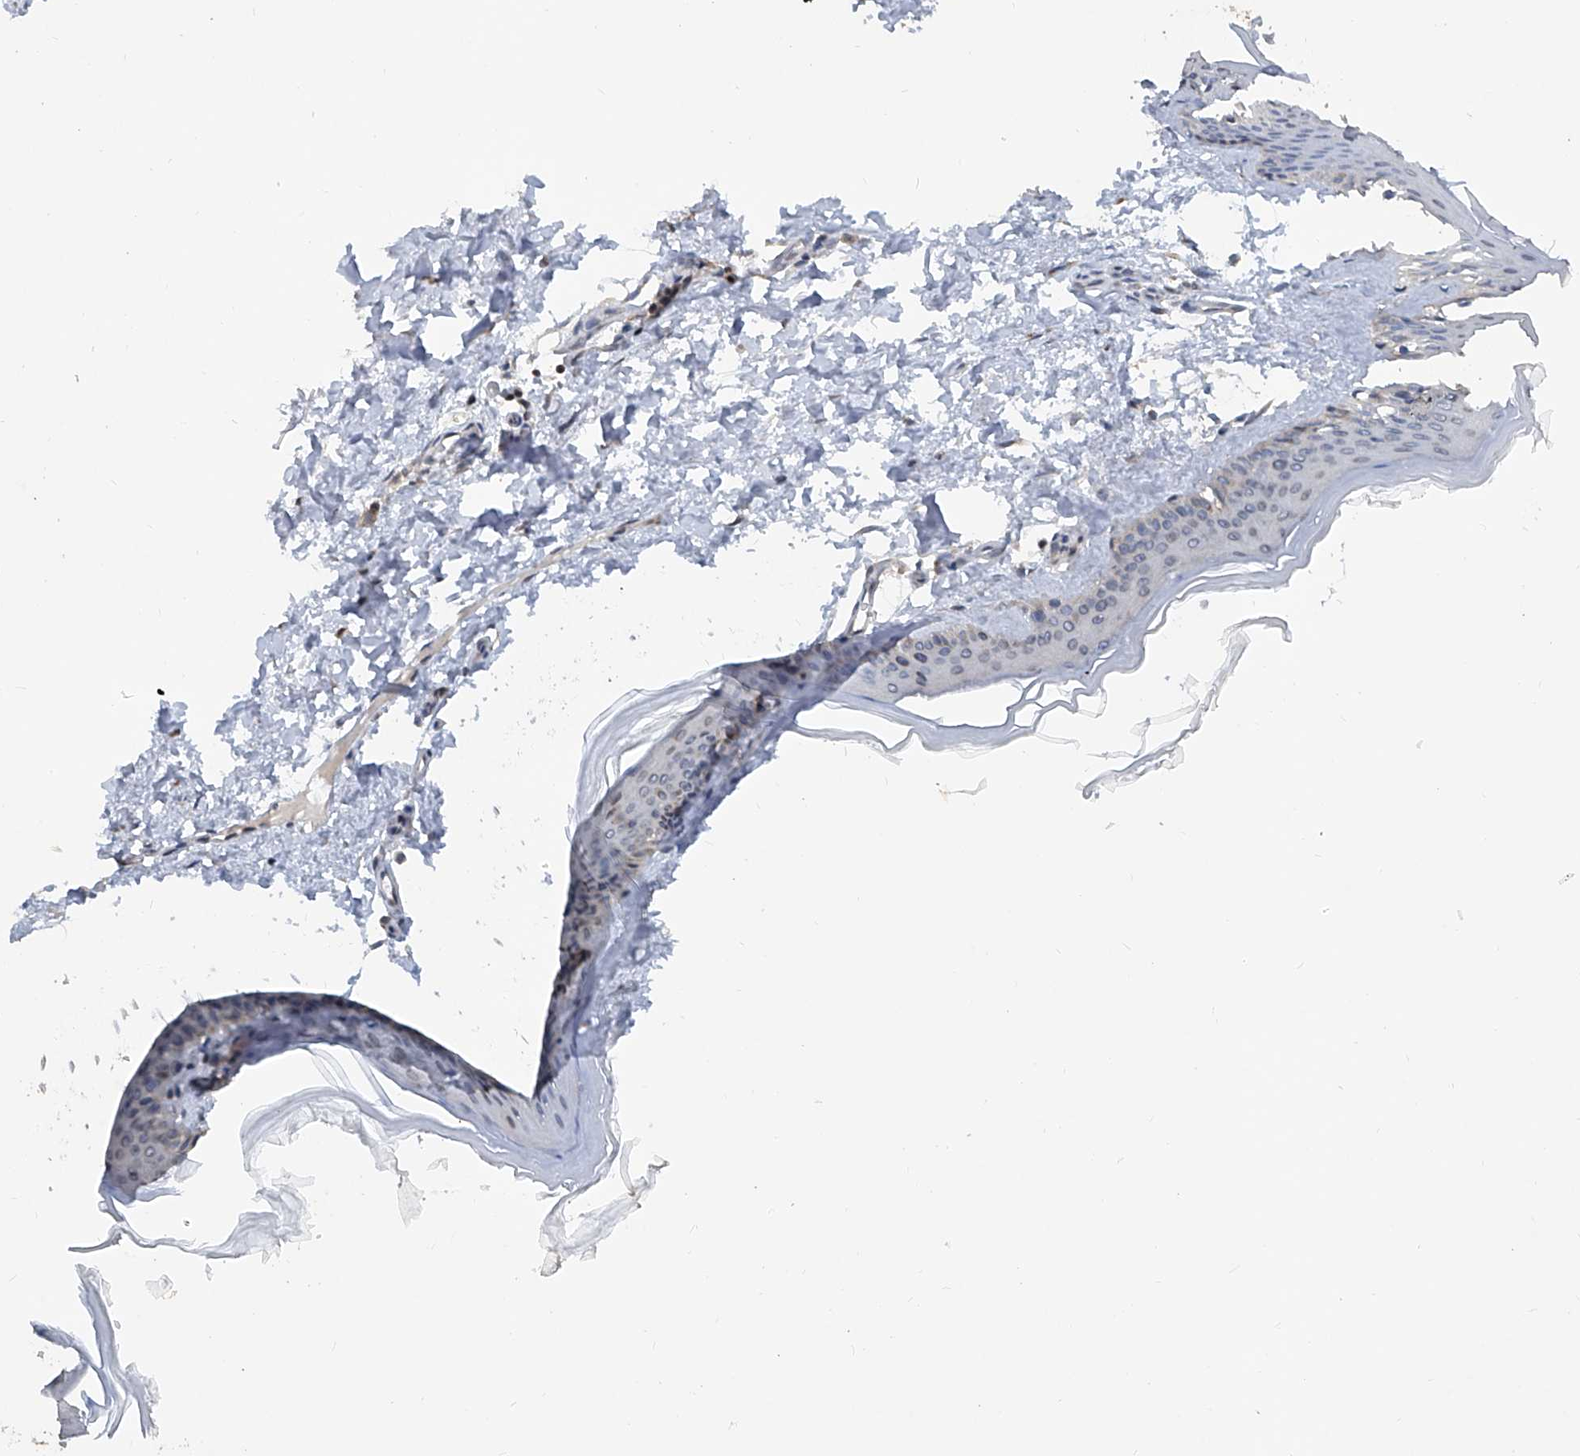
{"staining": {"intensity": "weak", "quantity": ">75%", "location": "cytoplasmic/membranous"}, "tissue": "skin", "cell_type": "Fibroblasts", "image_type": "normal", "snomed": [{"axis": "morphology", "description": "Normal tissue, NOS"}, {"axis": "topography", "description": "Skin"}], "caption": "Benign skin displays weak cytoplasmic/membranous staining in about >75% of fibroblasts.", "gene": "BCKDHB", "patient": {"sex": "female", "age": 27}}